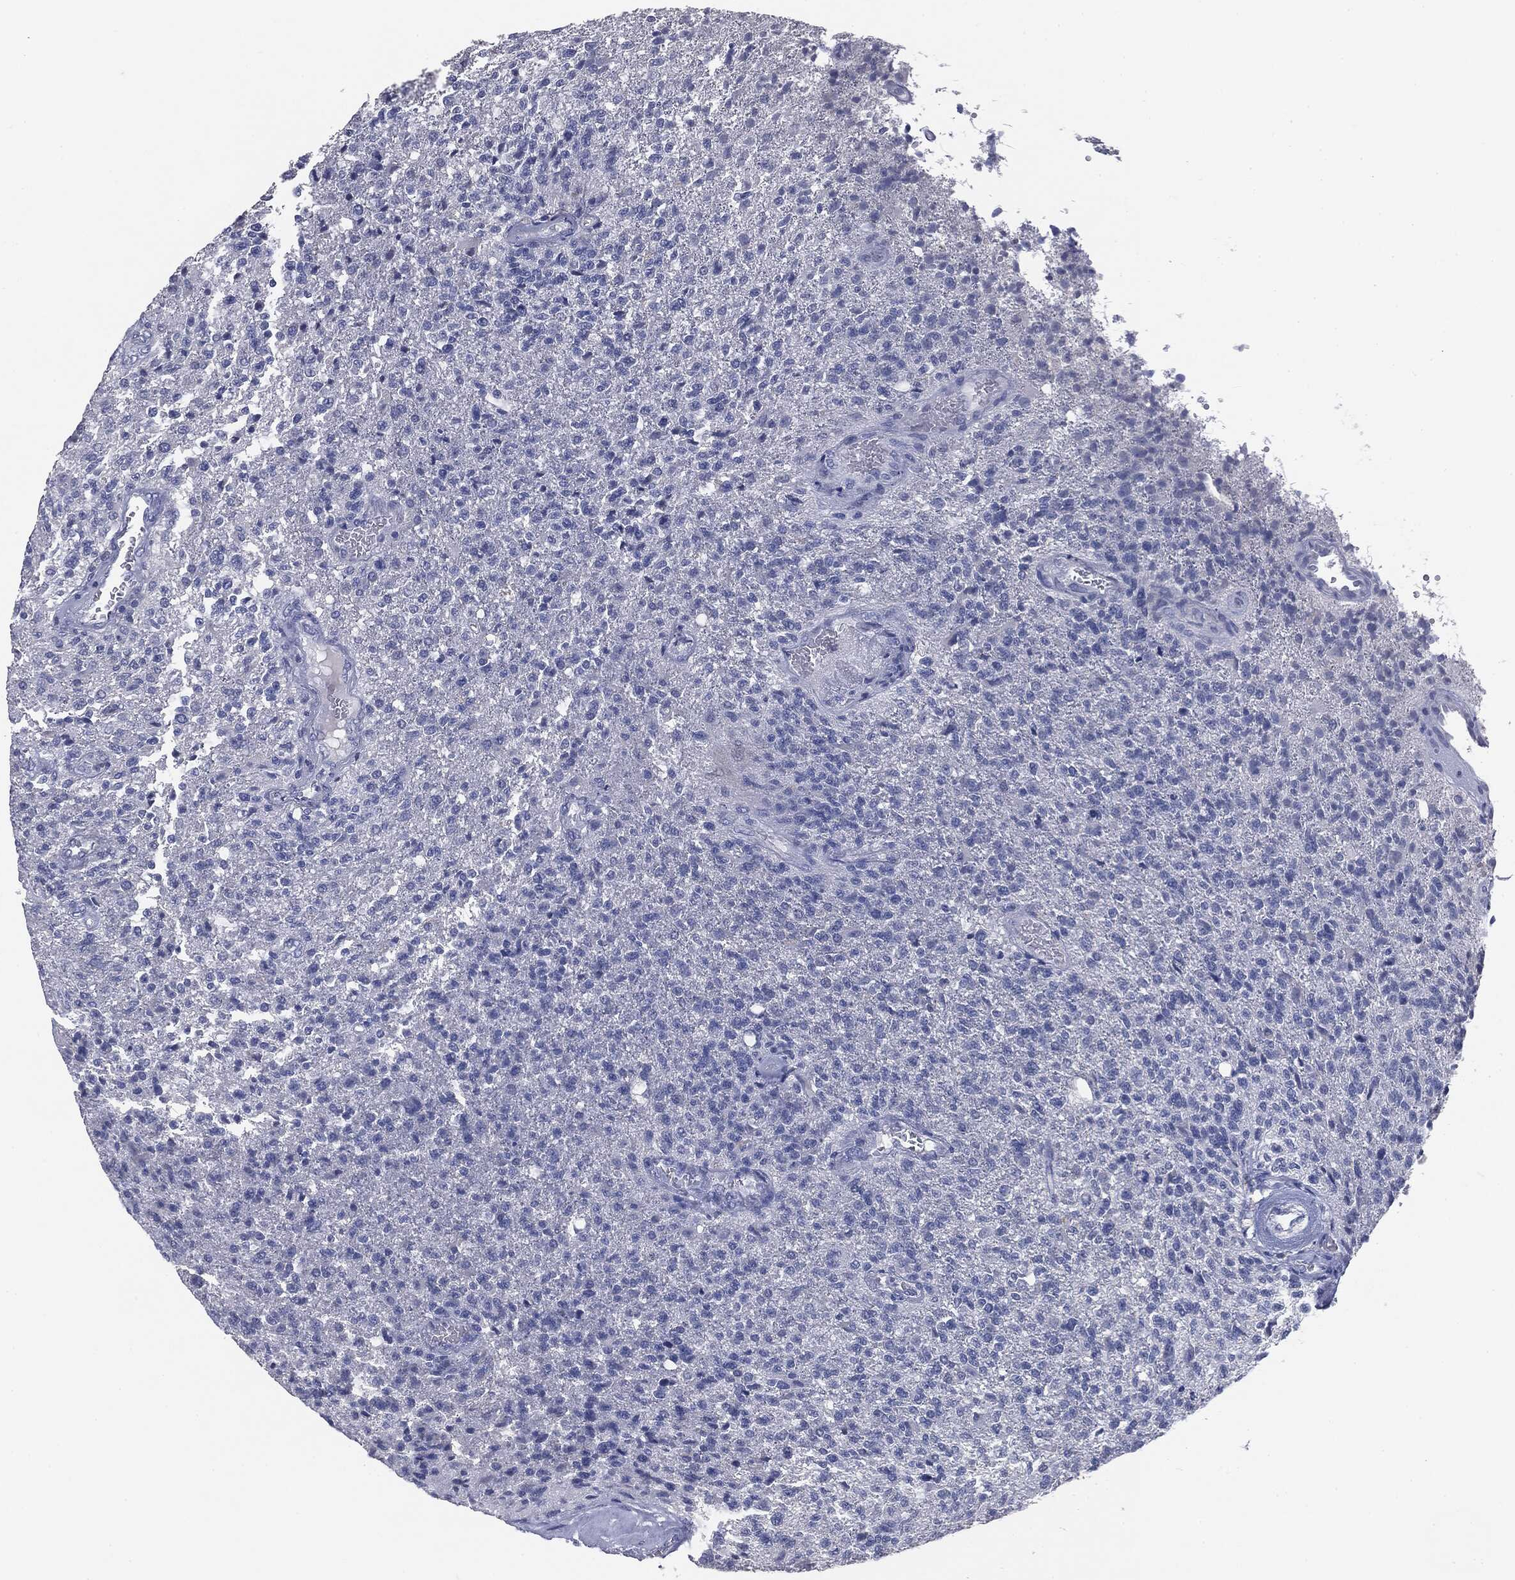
{"staining": {"intensity": "negative", "quantity": "none", "location": "none"}, "tissue": "glioma", "cell_type": "Tumor cells", "image_type": "cancer", "snomed": [{"axis": "morphology", "description": "Glioma, malignant, High grade"}, {"axis": "topography", "description": "Brain"}], "caption": "Immunohistochemistry (IHC) histopathology image of neoplastic tissue: human high-grade glioma (malignant) stained with DAB reveals no significant protein staining in tumor cells.", "gene": "MUC1", "patient": {"sex": "male", "age": 56}}